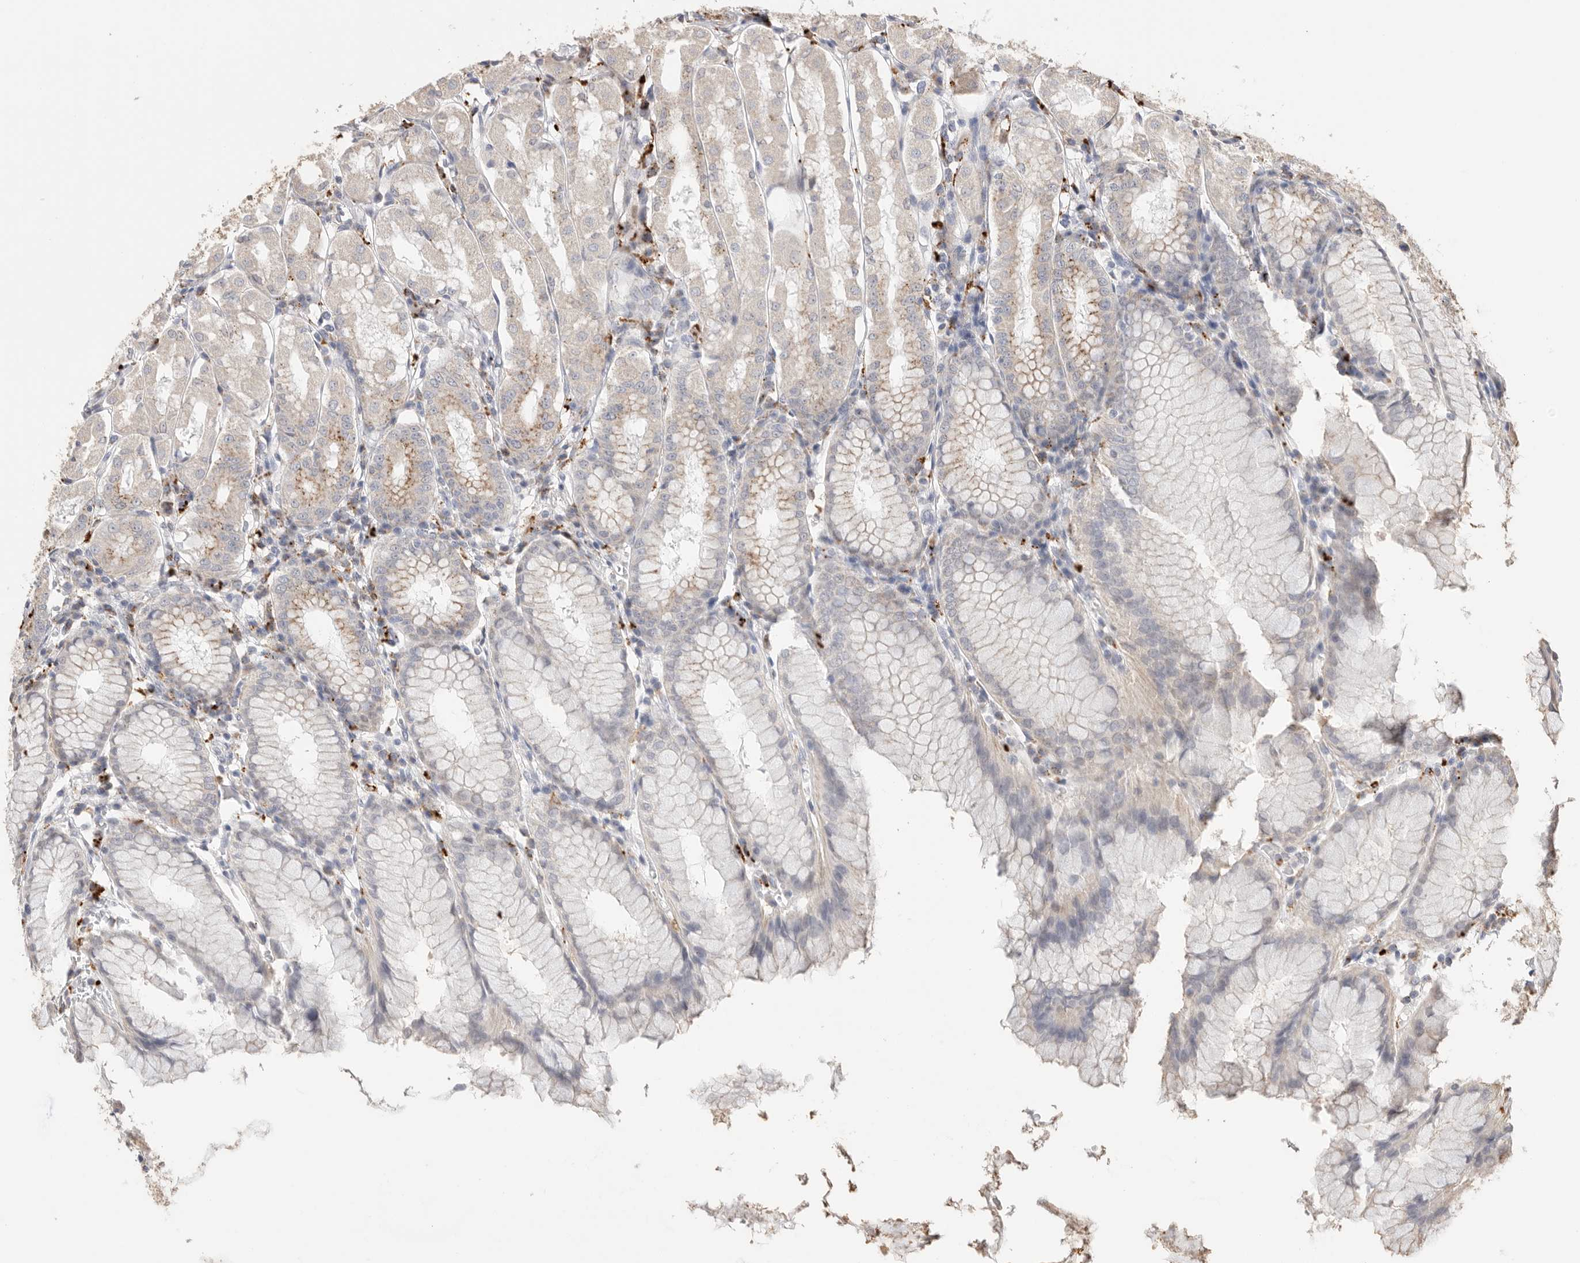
{"staining": {"intensity": "weak", "quantity": "<25%", "location": "cytoplasmic/membranous"}, "tissue": "stomach", "cell_type": "Glandular cells", "image_type": "normal", "snomed": [{"axis": "morphology", "description": "Normal tissue, NOS"}, {"axis": "topography", "description": "Stomach, lower"}], "caption": "Stomach was stained to show a protein in brown. There is no significant positivity in glandular cells. (Immunohistochemistry, brightfield microscopy, high magnification).", "gene": "GGH", "patient": {"sex": "female", "age": 56}}